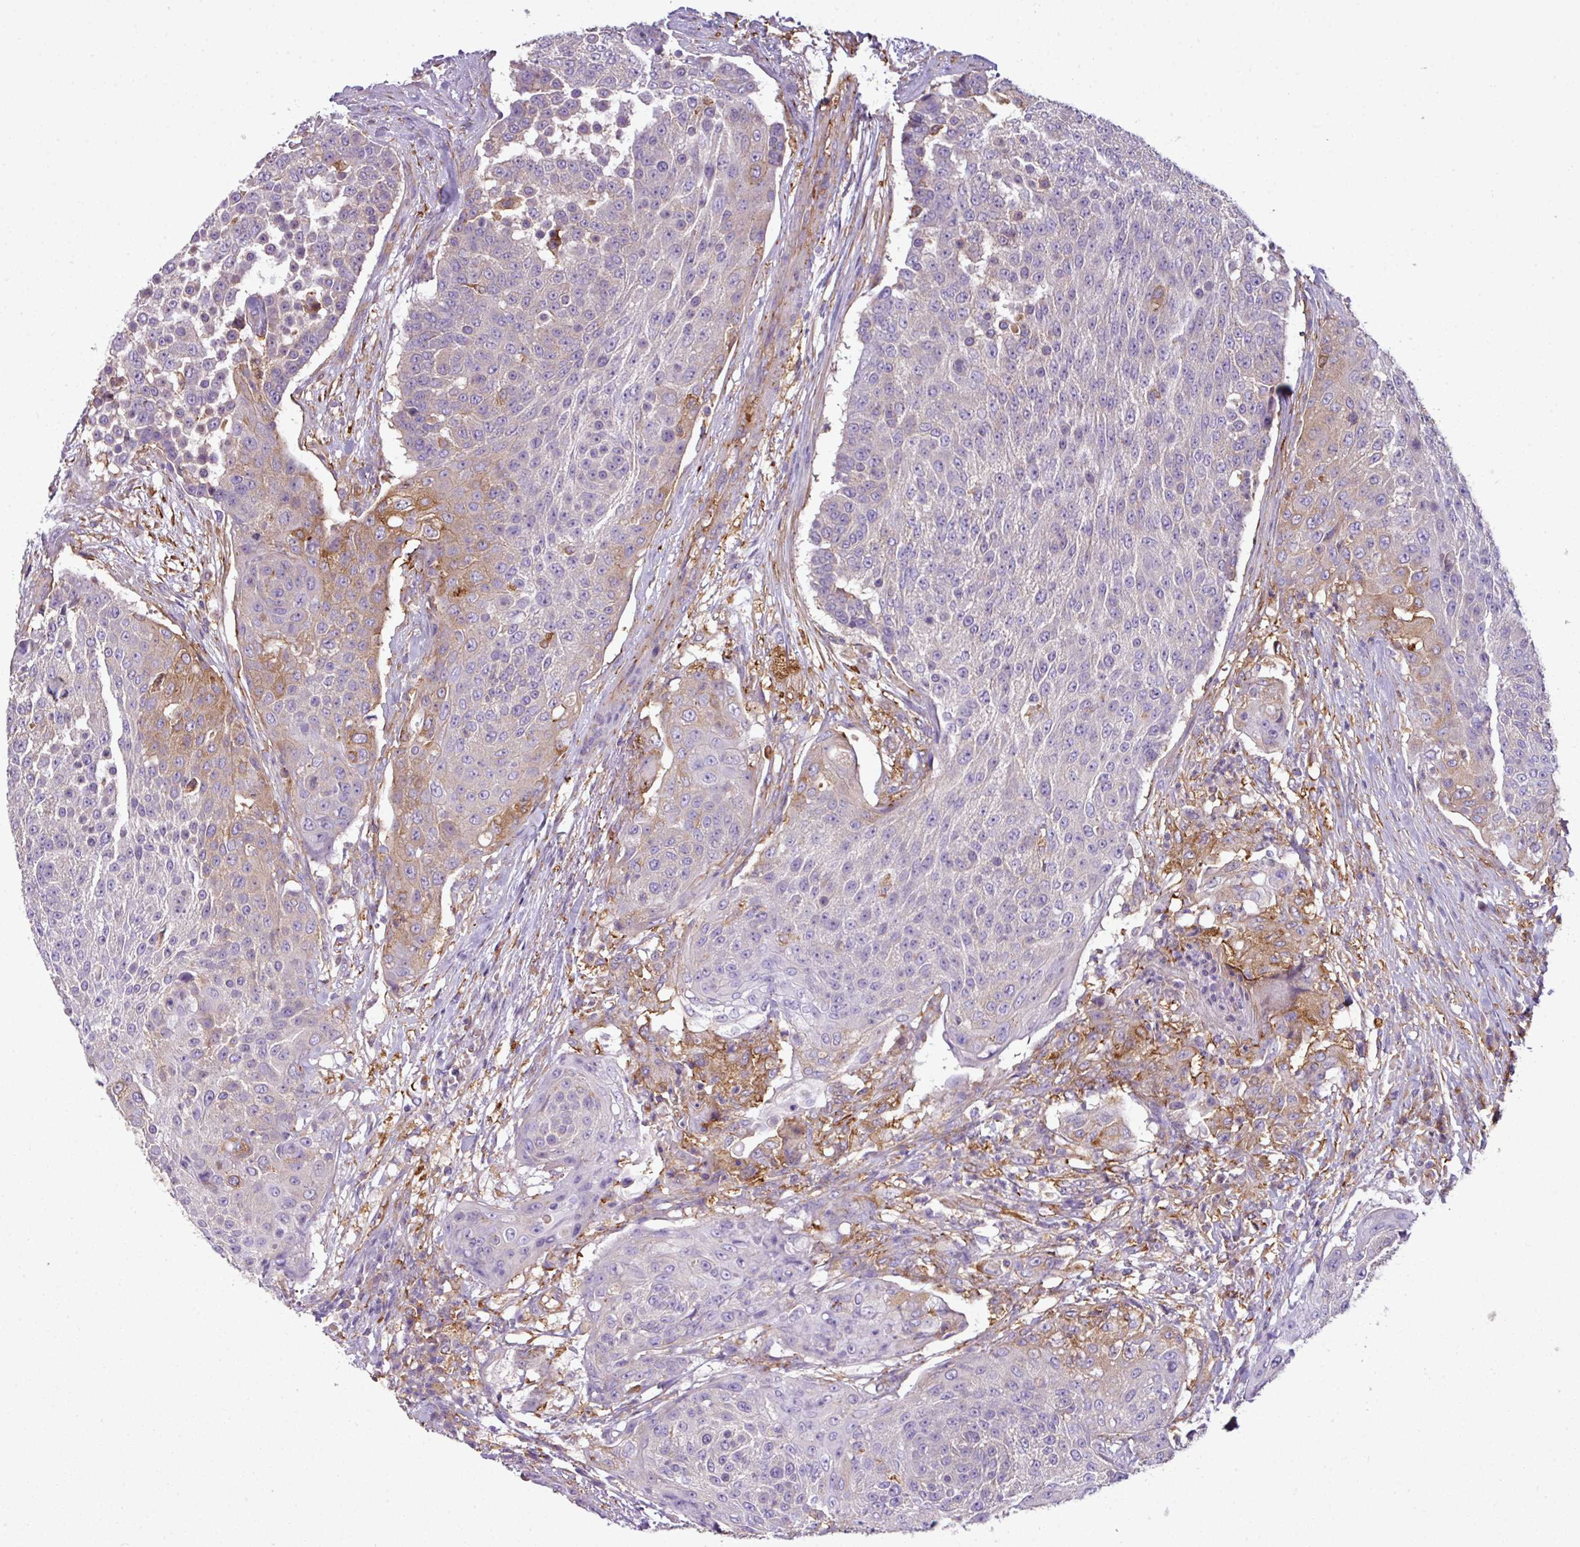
{"staining": {"intensity": "moderate", "quantity": "<25%", "location": "cytoplasmic/membranous"}, "tissue": "urothelial cancer", "cell_type": "Tumor cells", "image_type": "cancer", "snomed": [{"axis": "morphology", "description": "Urothelial carcinoma, High grade"}, {"axis": "topography", "description": "Urinary bladder"}], "caption": "Urothelial cancer stained for a protein (brown) demonstrates moderate cytoplasmic/membranous positive staining in approximately <25% of tumor cells.", "gene": "XNDC1N", "patient": {"sex": "female", "age": 63}}